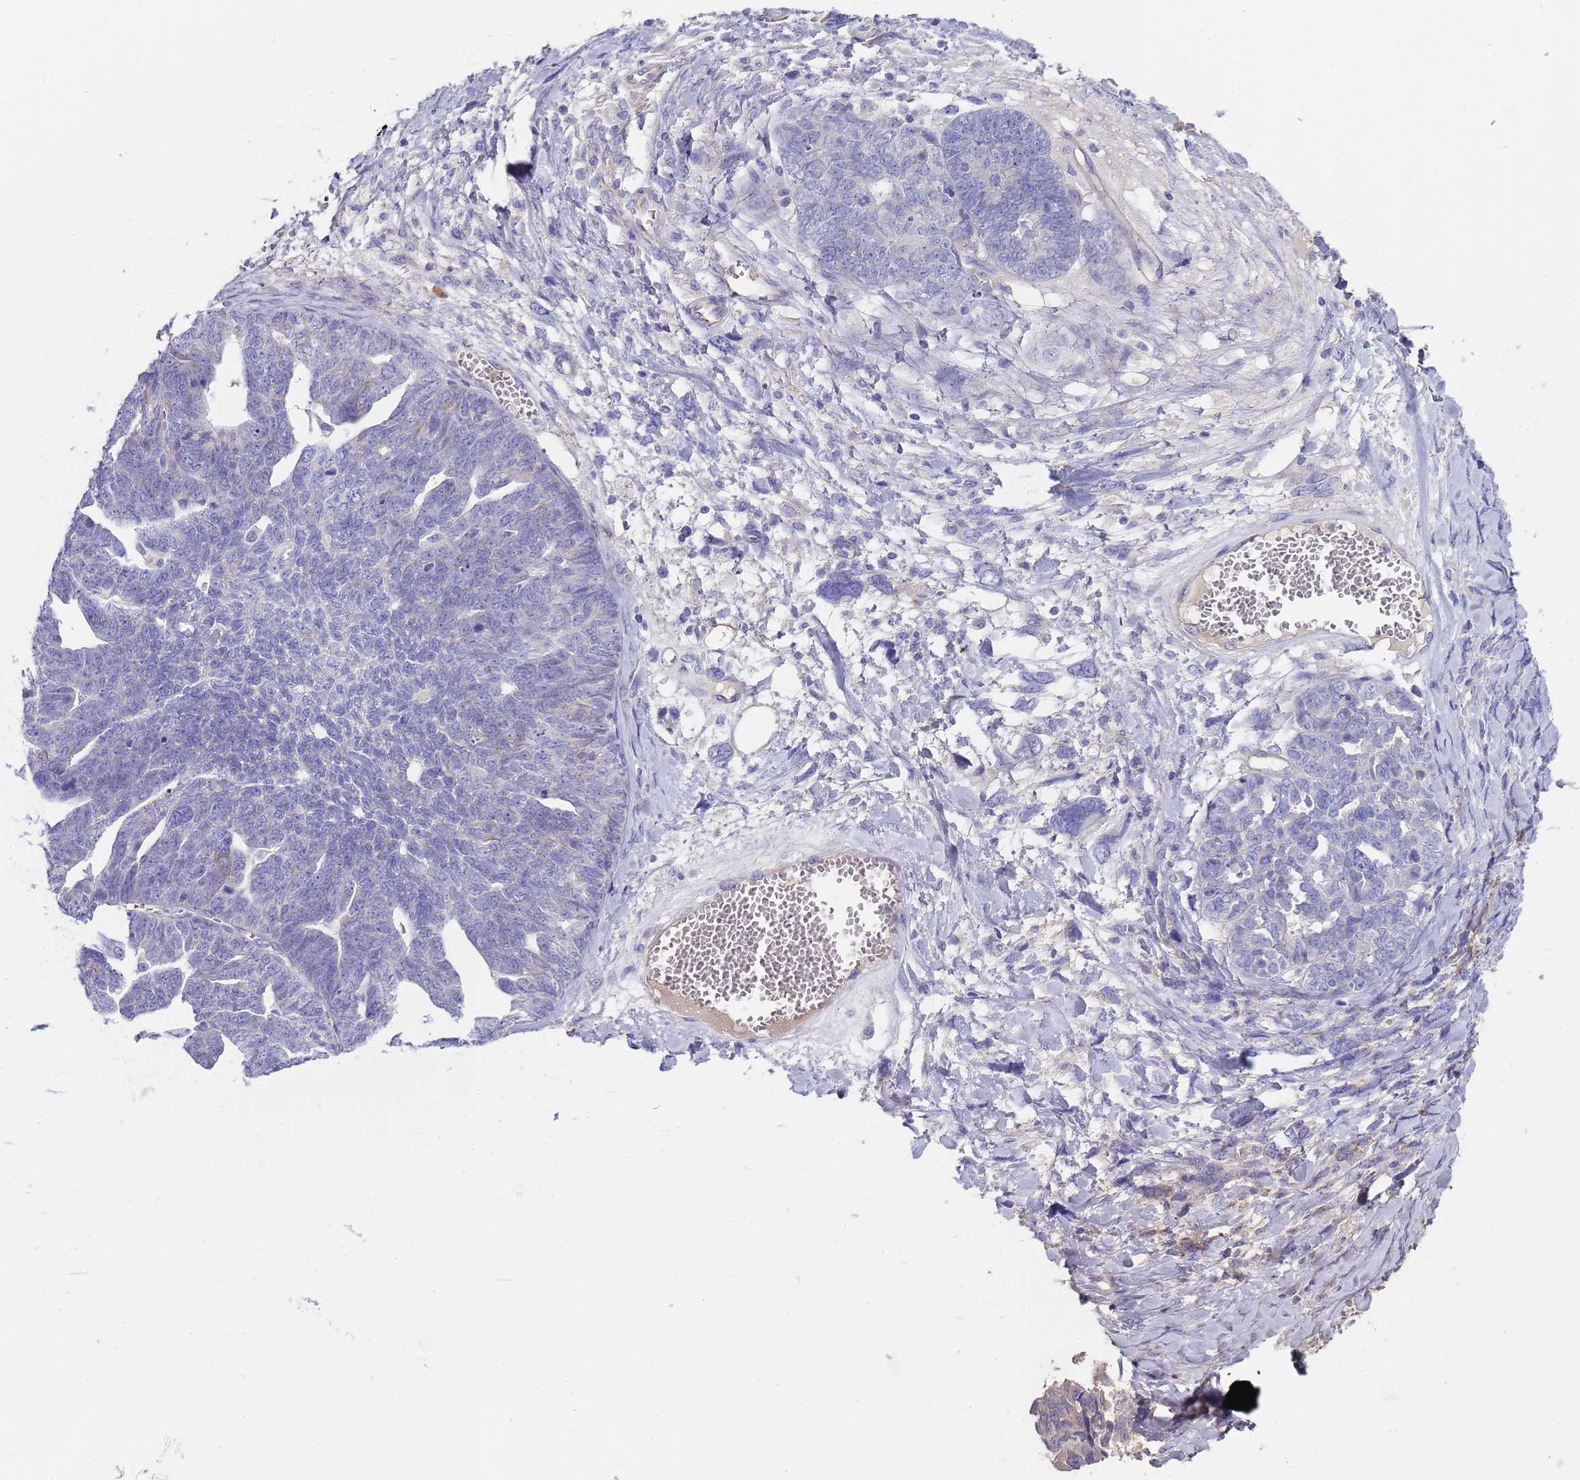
{"staining": {"intensity": "moderate", "quantity": "<25%", "location": "cytoplasmic/membranous"}, "tissue": "ovarian cancer", "cell_type": "Tumor cells", "image_type": "cancer", "snomed": [{"axis": "morphology", "description": "Cystadenocarcinoma, serous, NOS"}, {"axis": "topography", "description": "Ovary"}], "caption": "High-magnification brightfield microscopy of ovarian cancer (serous cystadenocarcinoma) stained with DAB (3,3'-diaminobenzidine) (brown) and counterstained with hematoxylin (blue). tumor cells exhibit moderate cytoplasmic/membranous positivity is seen in approximately<25% of cells.", "gene": "RIPPLY2", "patient": {"sex": "female", "age": 79}}